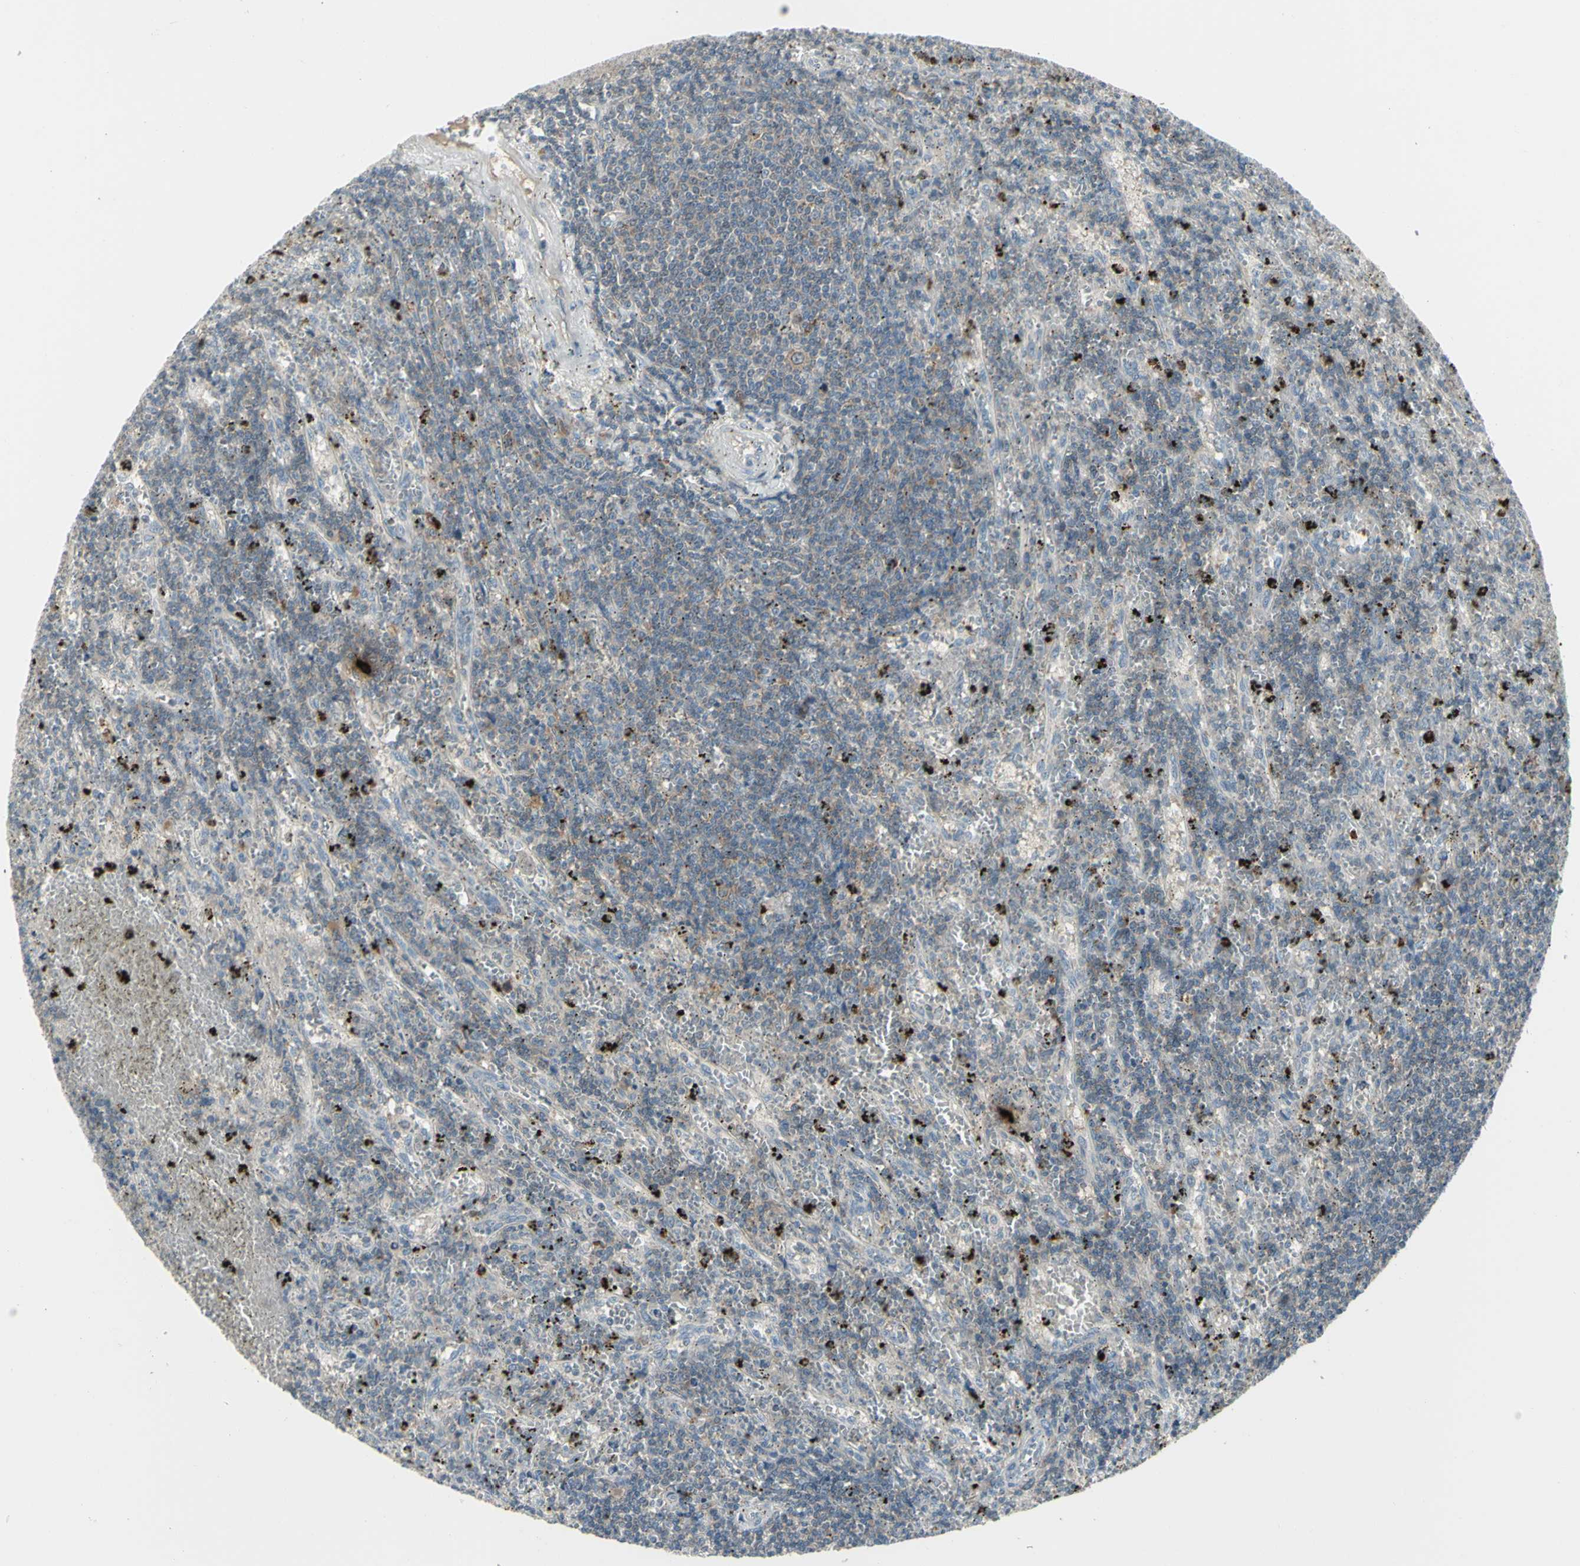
{"staining": {"intensity": "weak", "quantity": "25%-75%", "location": "cytoplasmic/membranous"}, "tissue": "lymphoma", "cell_type": "Tumor cells", "image_type": "cancer", "snomed": [{"axis": "morphology", "description": "Malignant lymphoma, non-Hodgkin's type, Low grade"}, {"axis": "topography", "description": "Spleen"}], "caption": "This micrograph exhibits IHC staining of lymphoma, with low weak cytoplasmic/membranous staining in approximately 25%-75% of tumor cells.", "gene": "CCNB2", "patient": {"sex": "male", "age": 76}}